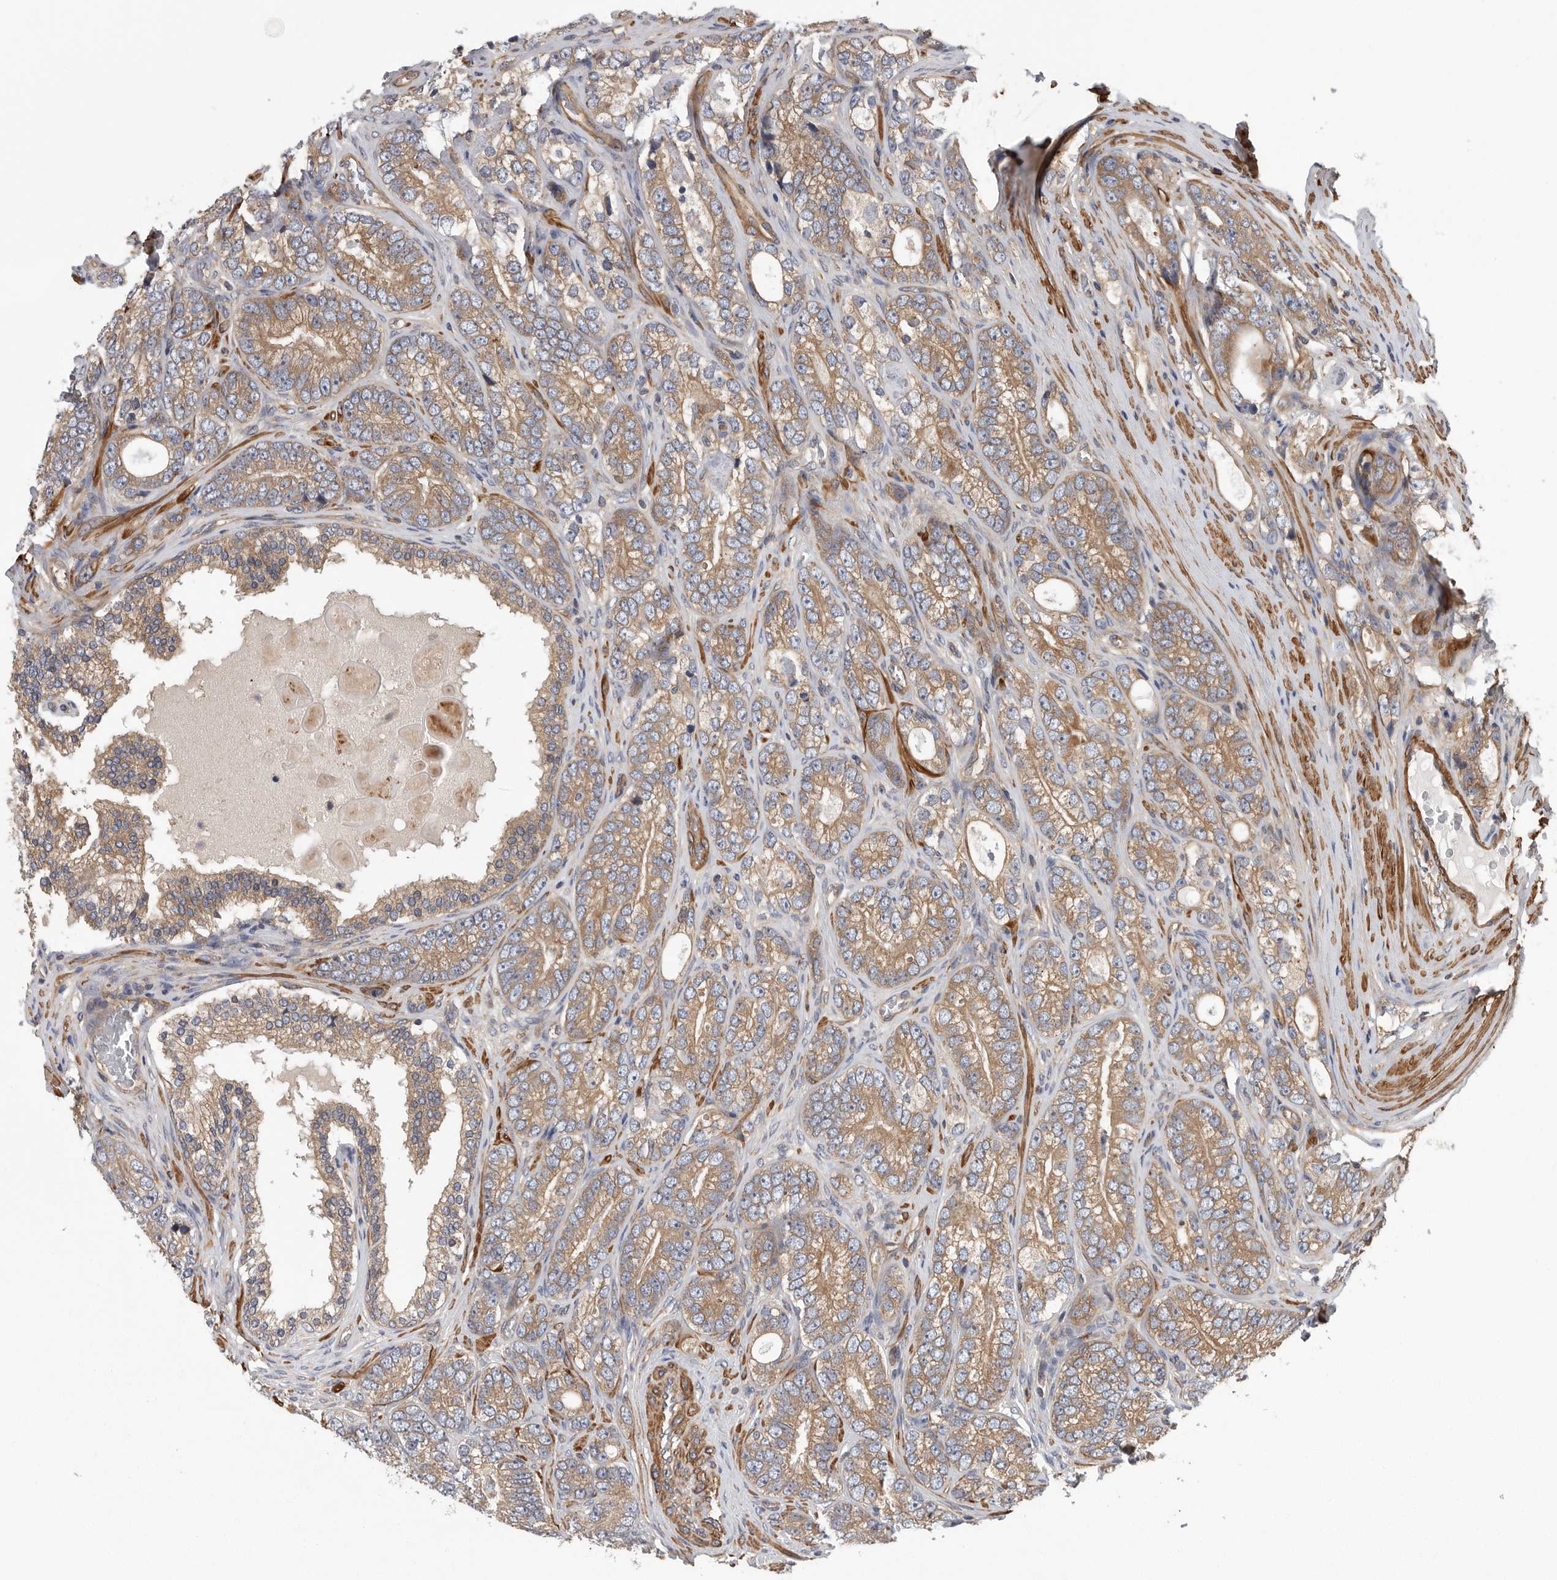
{"staining": {"intensity": "moderate", "quantity": ">75%", "location": "cytoplasmic/membranous"}, "tissue": "prostate cancer", "cell_type": "Tumor cells", "image_type": "cancer", "snomed": [{"axis": "morphology", "description": "Adenocarcinoma, High grade"}, {"axis": "topography", "description": "Prostate"}], "caption": "Protein expression analysis of human prostate cancer (high-grade adenocarcinoma) reveals moderate cytoplasmic/membranous positivity in approximately >75% of tumor cells. The protein of interest is stained brown, and the nuclei are stained in blue (DAB (3,3'-diaminobenzidine) IHC with brightfield microscopy, high magnification).", "gene": "OXR1", "patient": {"sex": "male", "age": 56}}